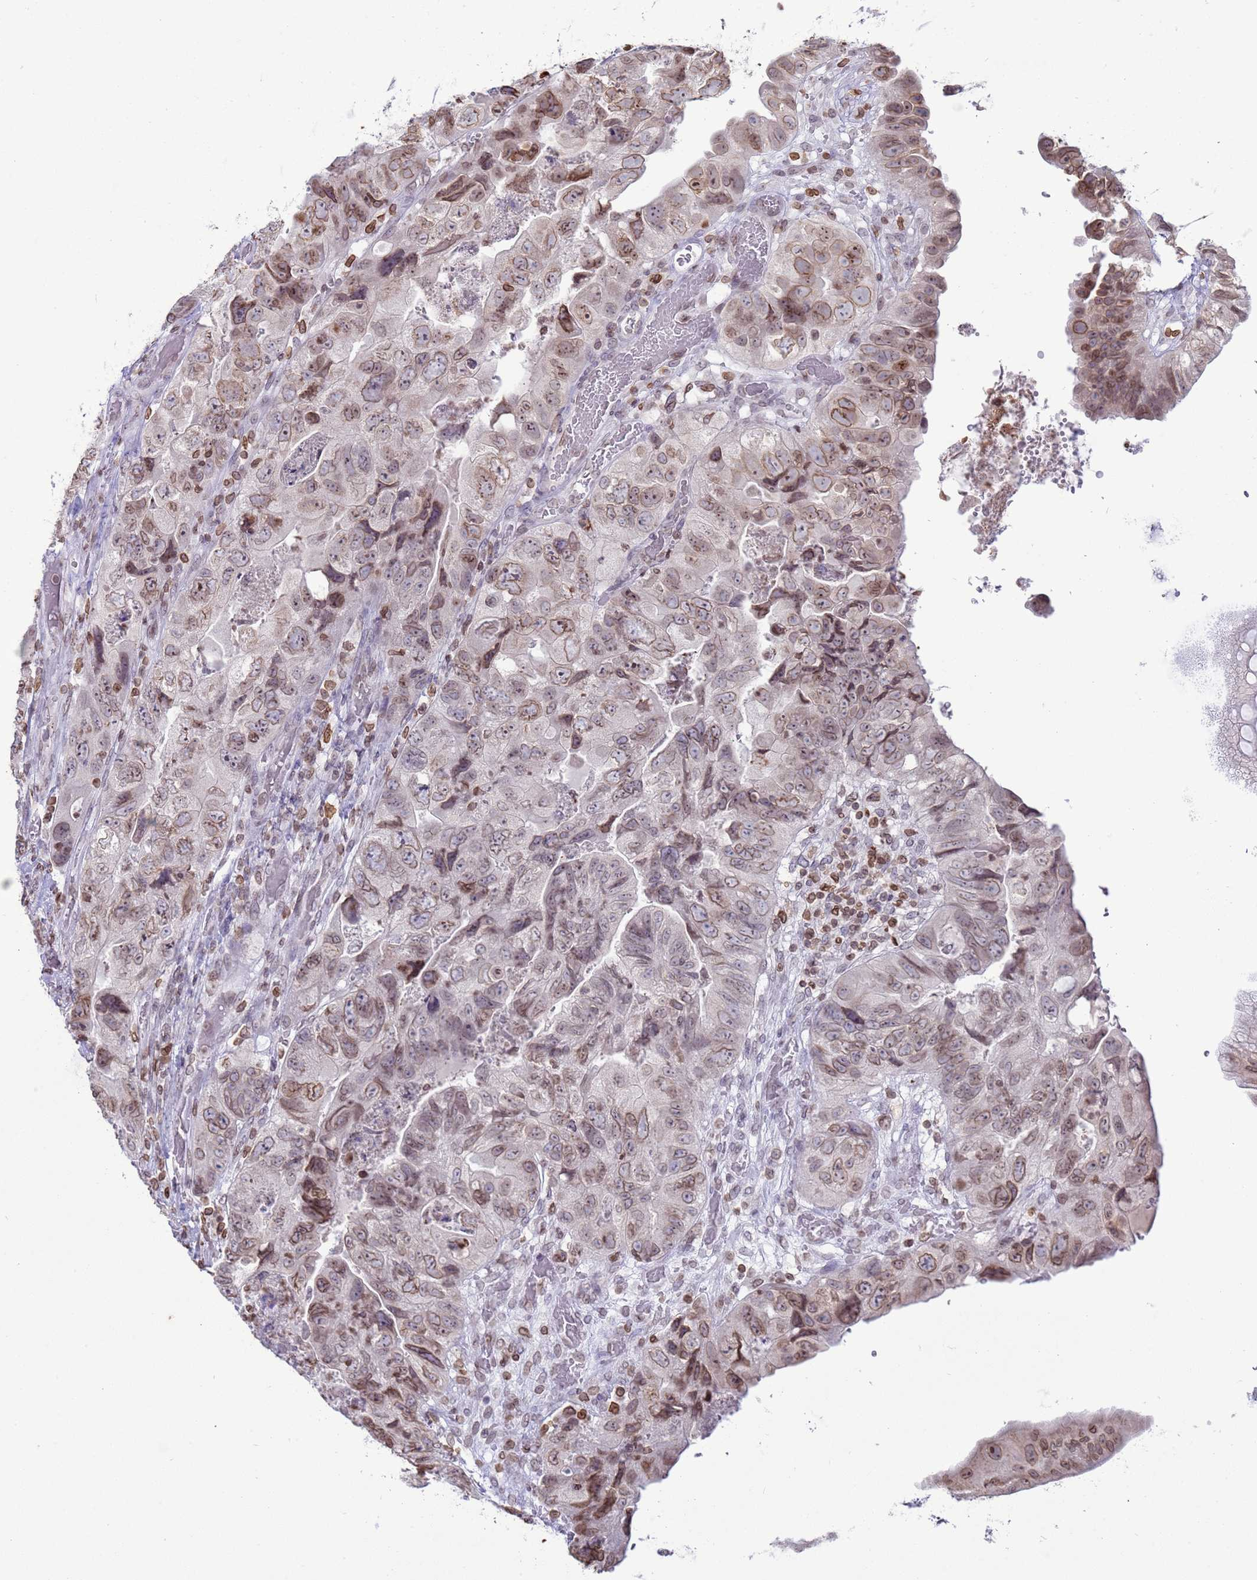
{"staining": {"intensity": "moderate", "quantity": "25%-75%", "location": "cytoplasmic/membranous,nuclear"}, "tissue": "colorectal cancer", "cell_type": "Tumor cells", "image_type": "cancer", "snomed": [{"axis": "morphology", "description": "Adenocarcinoma, NOS"}, {"axis": "topography", "description": "Rectum"}], "caption": "A micrograph of human adenocarcinoma (colorectal) stained for a protein demonstrates moderate cytoplasmic/membranous and nuclear brown staining in tumor cells. (DAB = brown stain, brightfield microscopy at high magnification).", "gene": "DHX37", "patient": {"sex": "male", "age": 63}}